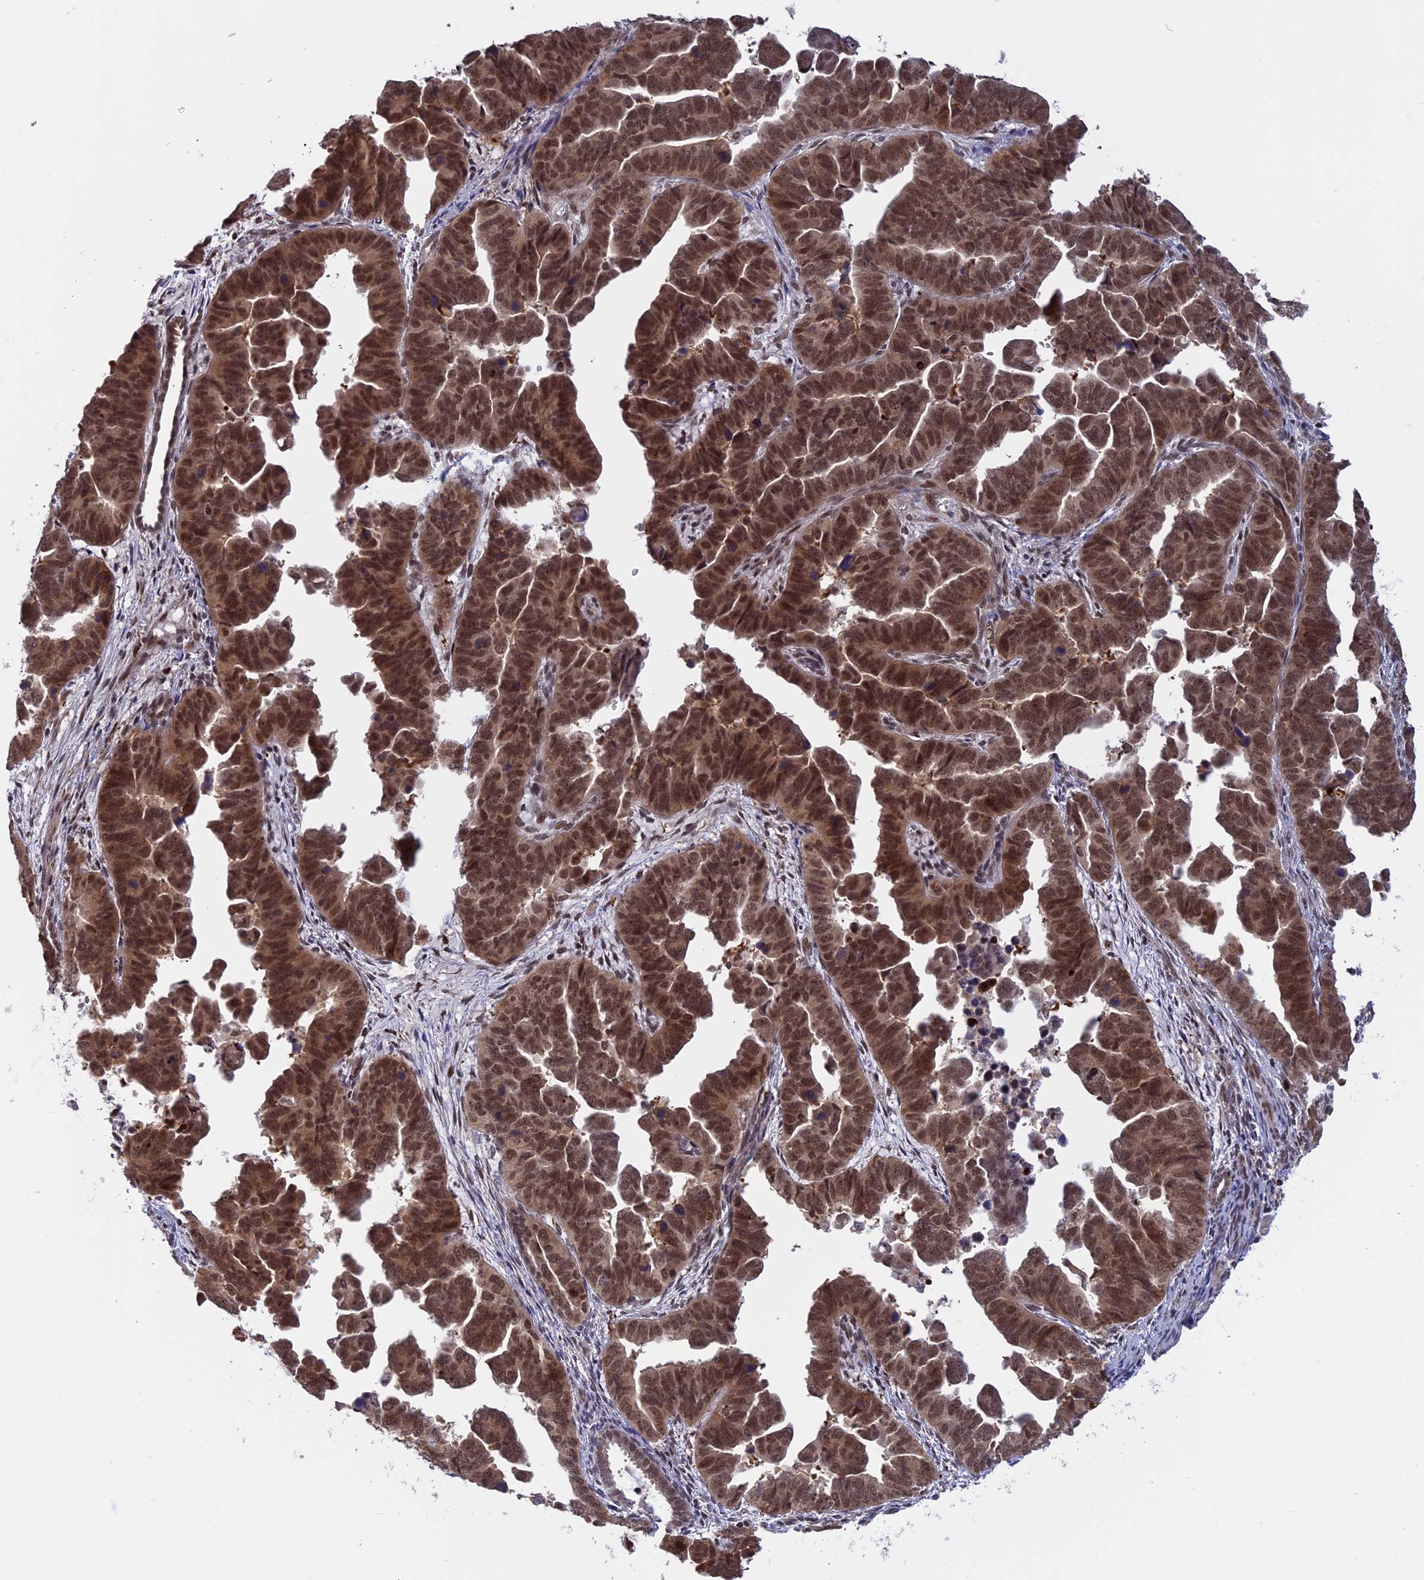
{"staining": {"intensity": "strong", "quantity": ">75%", "location": "nuclear"}, "tissue": "endometrial cancer", "cell_type": "Tumor cells", "image_type": "cancer", "snomed": [{"axis": "morphology", "description": "Adenocarcinoma, NOS"}, {"axis": "topography", "description": "Endometrium"}], "caption": "This is an image of immunohistochemistry staining of endometrial cancer, which shows strong staining in the nuclear of tumor cells.", "gene": "POLR2C", "patient": {"sex": "female", "age": 75}}